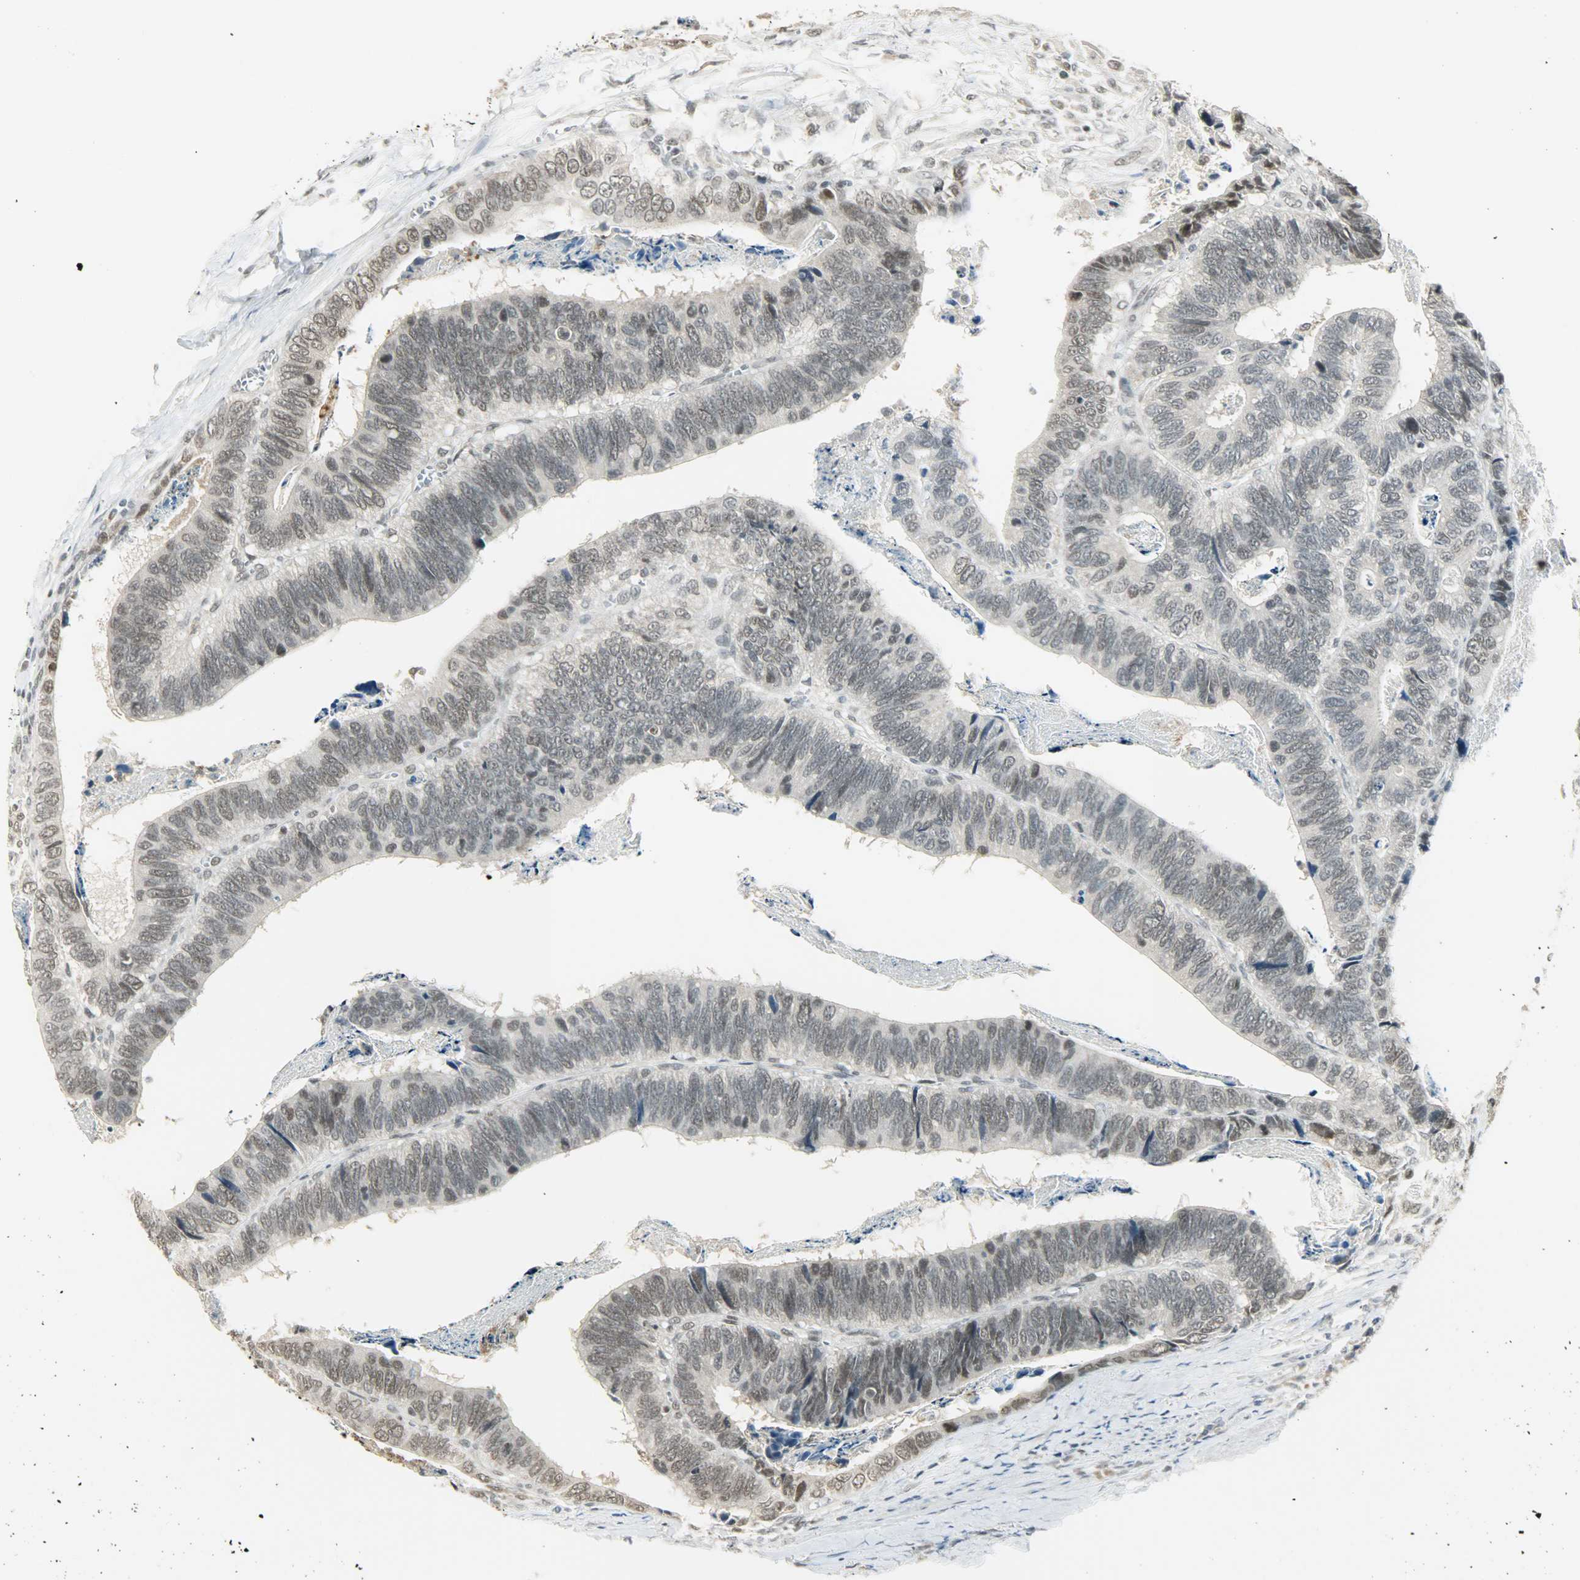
{"staining": {"intensity": "weak", "quantity": "25%-75%", "location": "nuclear"}, "tissue": "colorectal cancer", "cell_type": "Tumor cells", "image_type": "cancer", "snomed": [{"axis": "morphology", "description": "Adenocarcinoma, NOS"}, {"axis": "topography", "description": "Colon"}], "caption": "Colorectal adenocarcinoma stained with a brown dye exhibits weak nuclear positive staining in approximately 25%-75% of tumor cells.", "gene": "SMARCA5", "patient": {"sex": "male", "age": 72}}